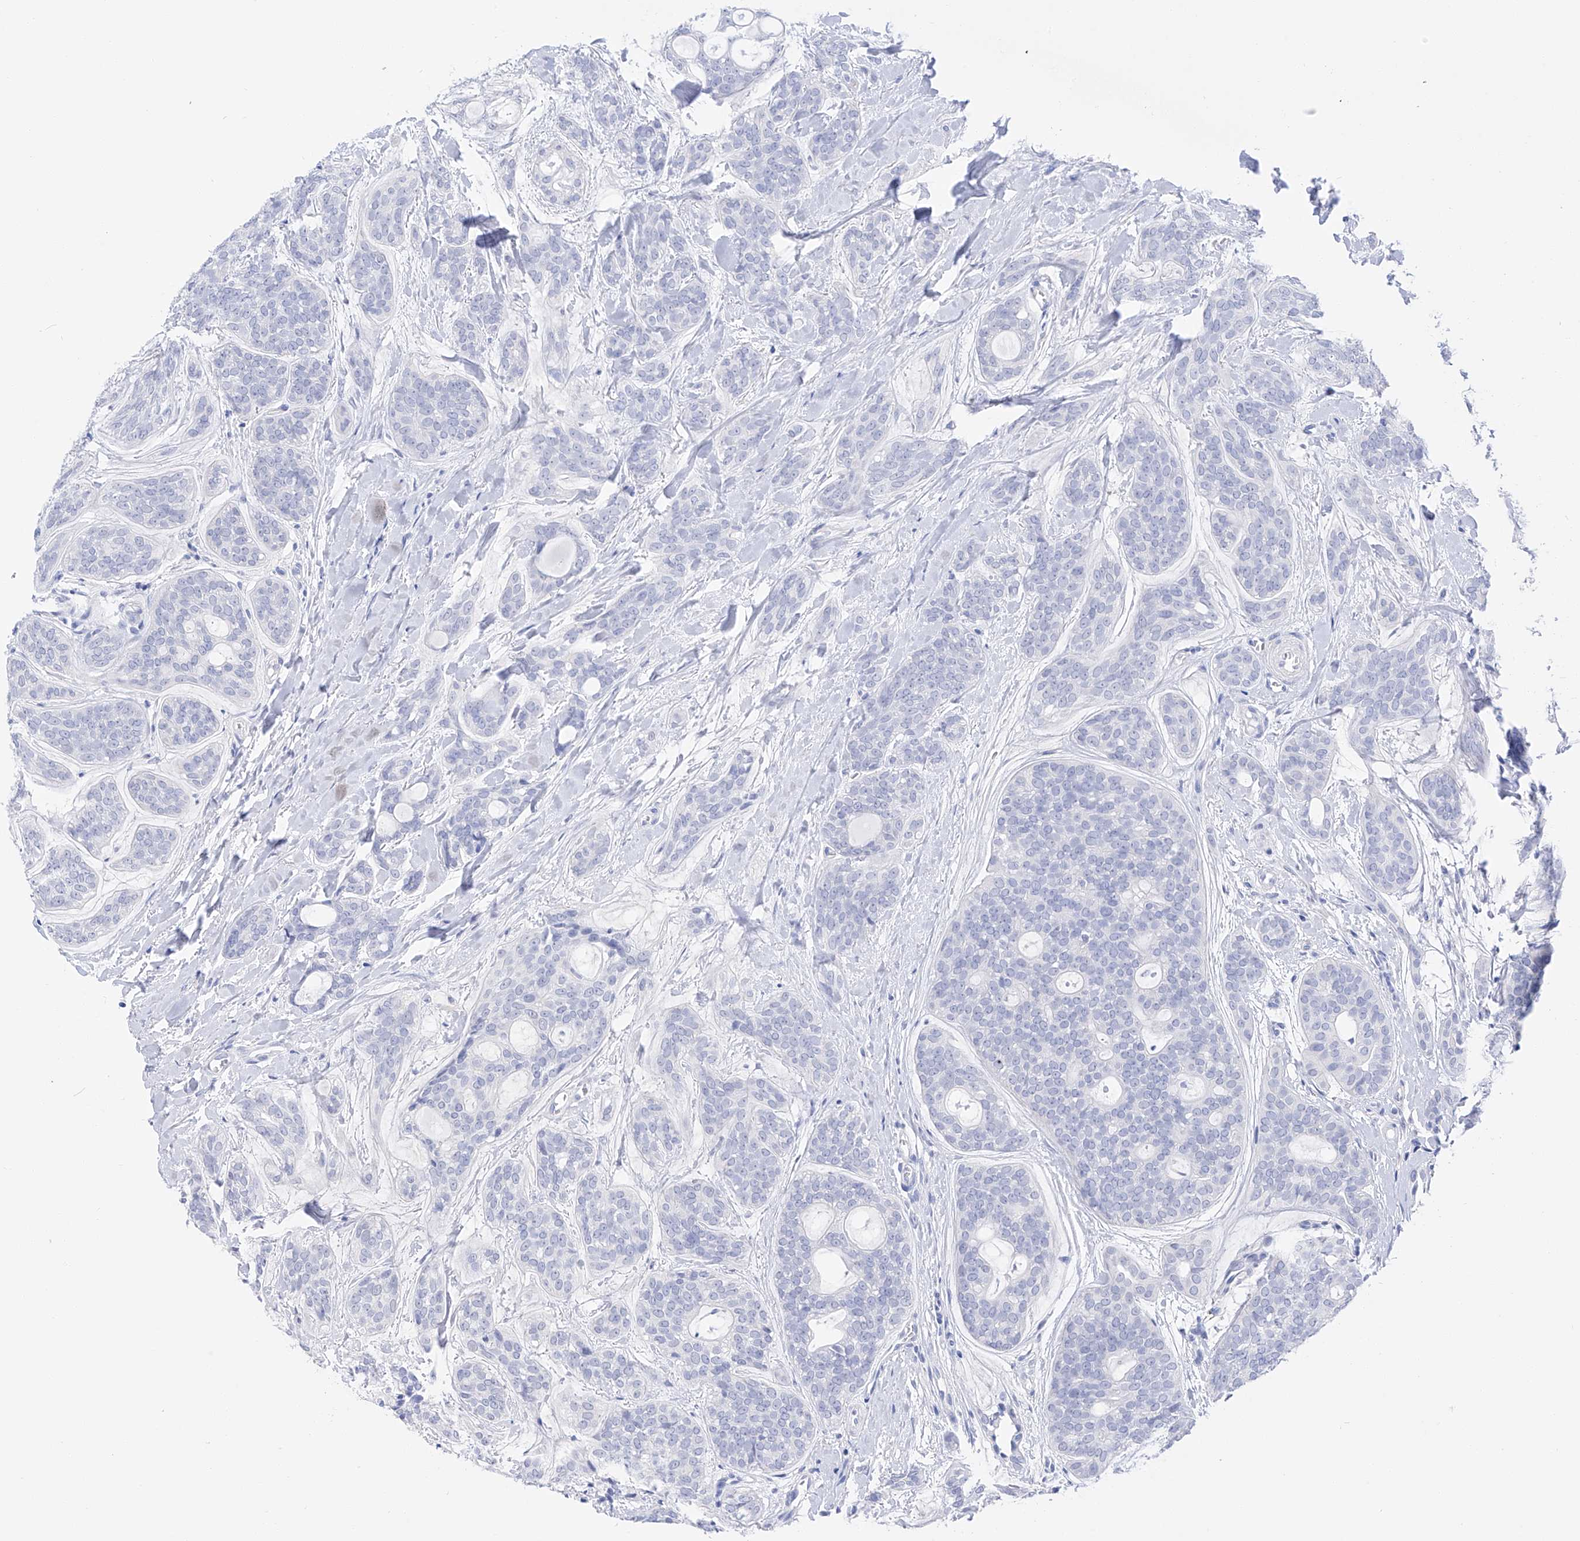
{"staining": {"intensity": "negative", "quantity": "none", "location": "none"}, "tissue": "head and neck cancer", "cell_type": "Tumor cells", "image_type": "cancer", "snomed": [{"axis": "morphology", "description": "Adenocarcinoma, NOS"}, {"axis": "topography", "description": "Head-Neck"}], "caption": "An IHC micrograph of head and neck adenocarcinoma is shown. There is no staining in tumor cells of head and neck adenocarcinoma. Brightfield microscopy of IHC stained with DAB (3,3'-diaminobenzidine) (brown) and hematoxylin (blue), captured at high magnification.", "gene": "FLG", "patient": {"sex": "male", "age": 66}}